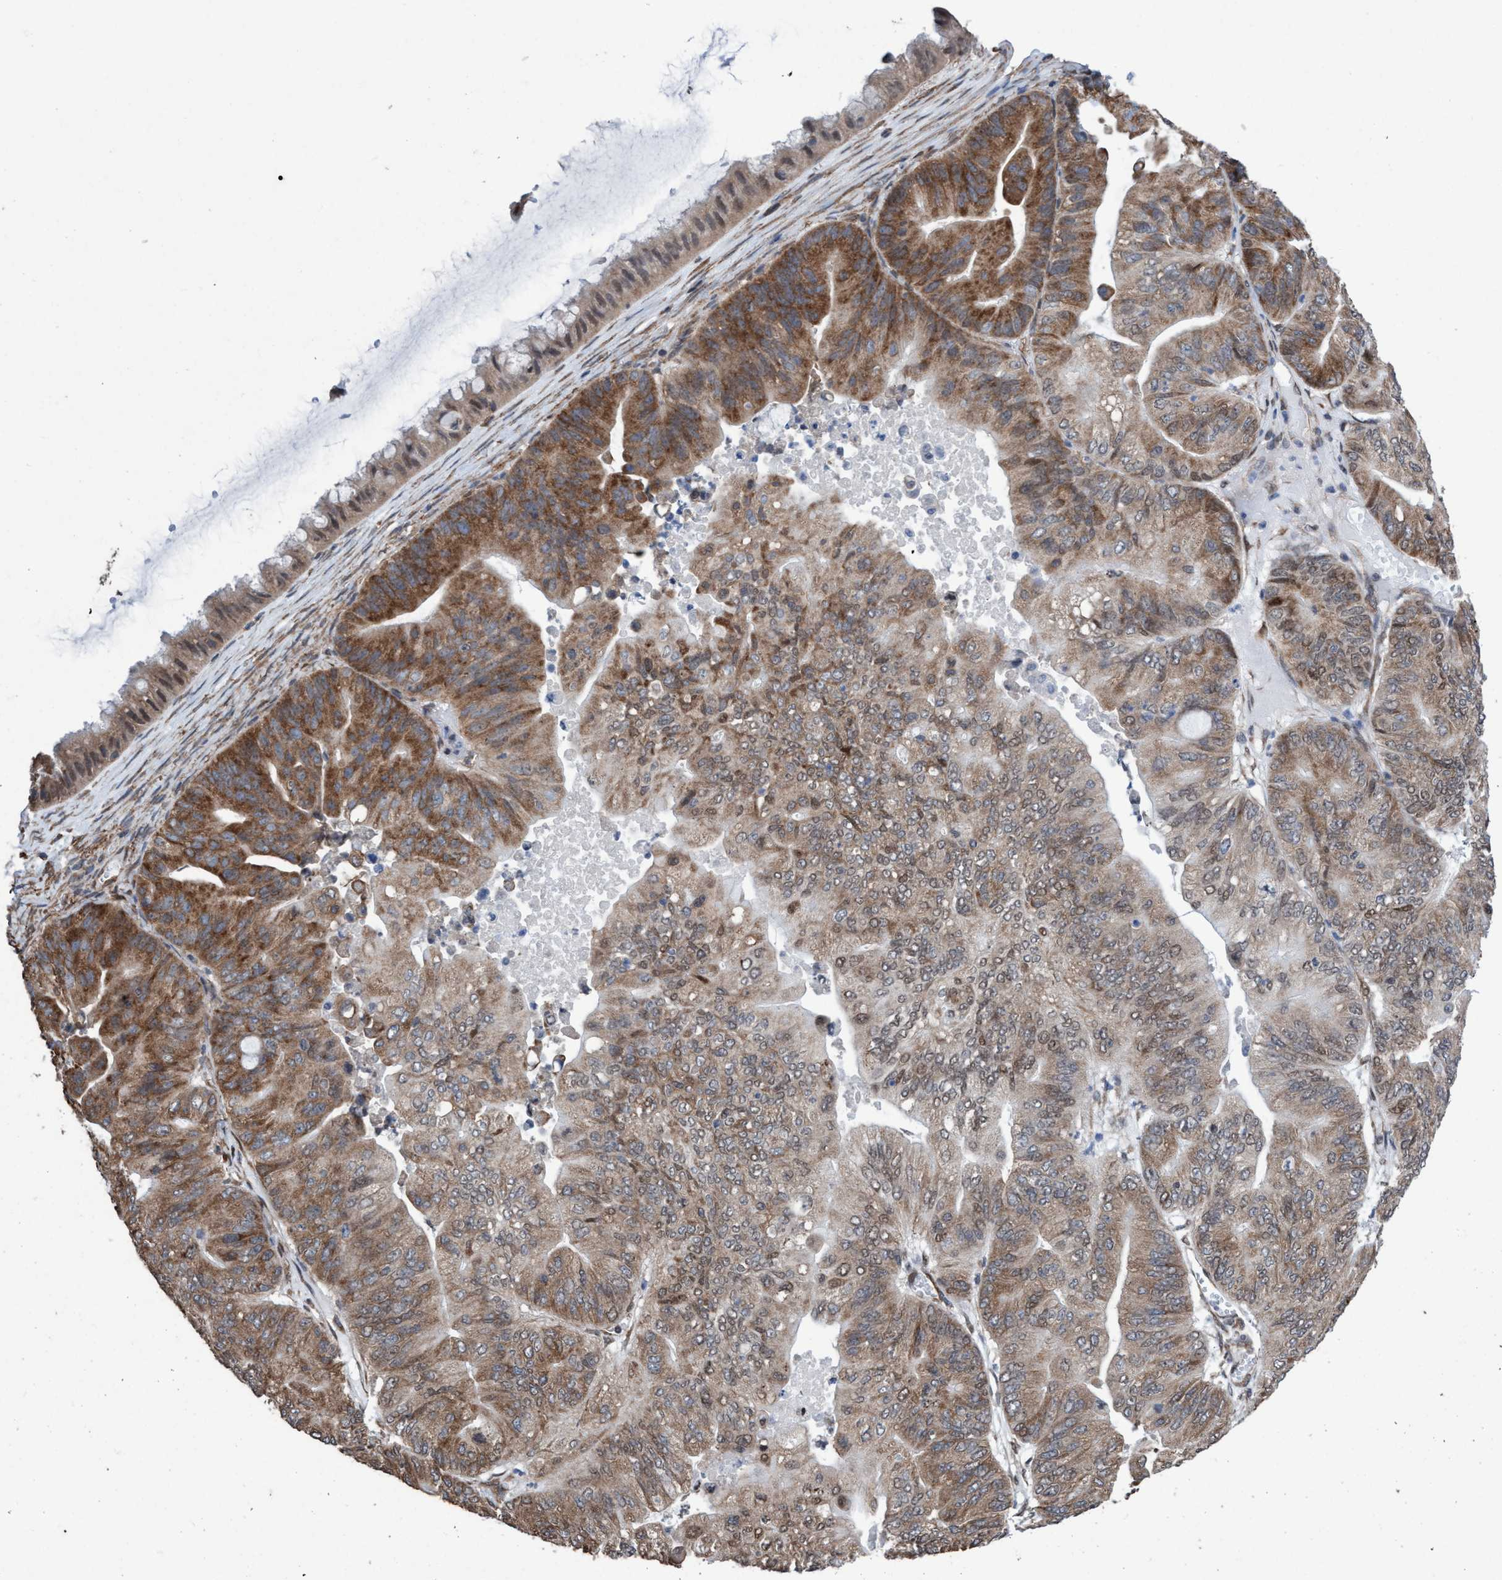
{"staining": {"intensity": "moderate", "quantity": ">75%", "location": "cytoplasmic/membranous"}, "tissue": "ovarian cancer", "cell_type": "Tumor cells", "image_type": "cancer", "snomed": [{"axis": "morphology", "description": "Cystadenocarcinoma, mucinous, NOS"}, {"axis": "topography", "description": "Ovary"}], "caption": "Immunohistochemistry (DAB) staining of human mucinous cystadenocarcinoma (ovarian) demonstrates moderate cytoplasmic/membranous protein expression in approximately >75% of tumor cells.", "gene": "METAP2", "patient": {"sex": "female", "age": 61}}